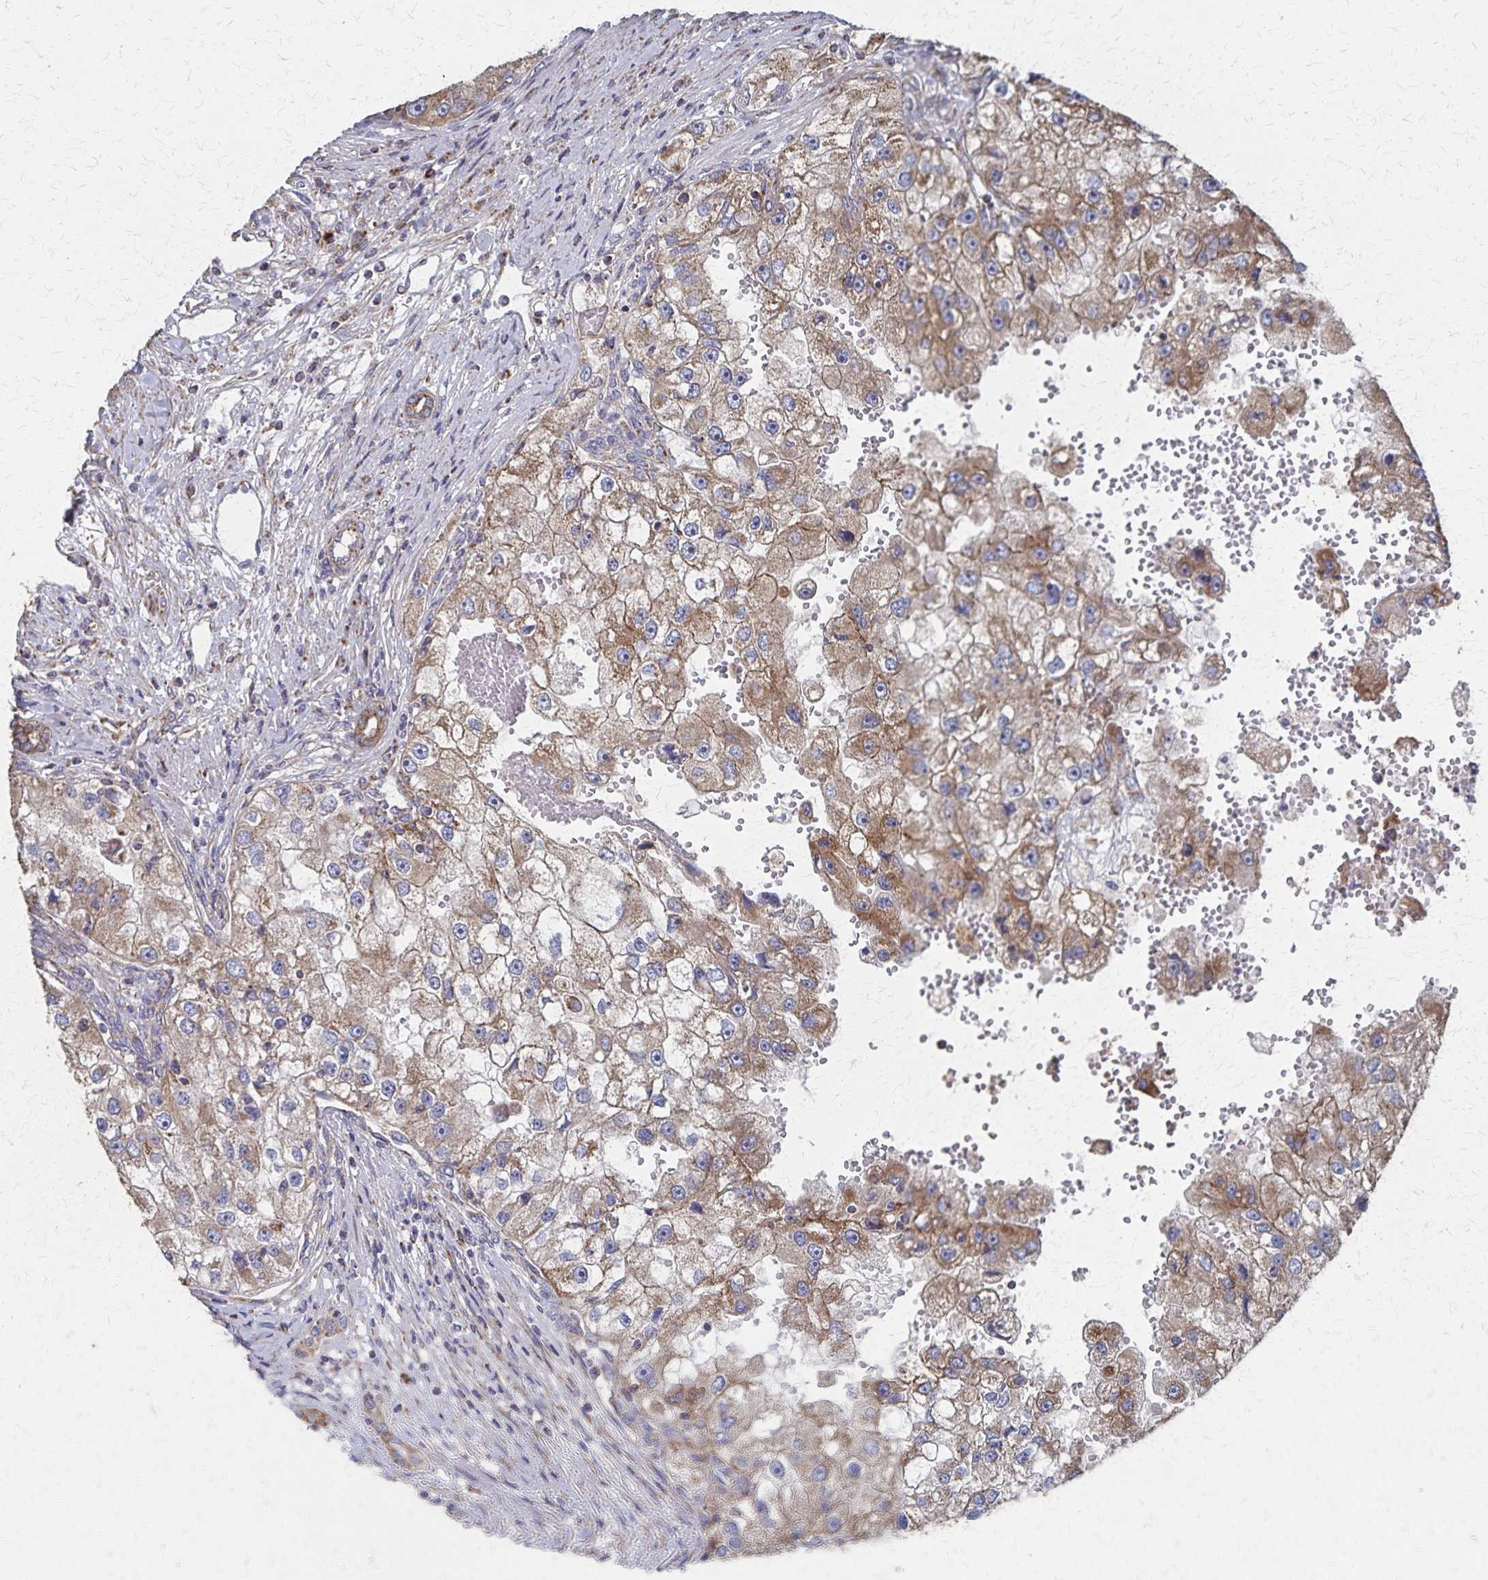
{"staining": {"intensity": "moderate", "quantity": ">75%", "location": "cytoplasmic/membranous"}, "tissue": "renal cancer", "cell_type": "Tumor cells", "image_type": "cancer", "snomed": [{"axis": "morphology", "description": "Adenocarcinoma, NOS"}, {"axis": "topography", "description": "Kidney"}], "caption": "Immunohistochemistry staining of renal adenocarcinoma, which shows medium levels of moderate cytoplasmic/membranous staining in approximately >75% of tumor cells indicating moderate cytoplasmic/membranous protein staining. The staining was performed using DAB (brown) for protein detection and nuclei were counterstained in hematoxylin (blue).", "gene": "PGAP2", "patient": {"sex": "male", "age": 63}}